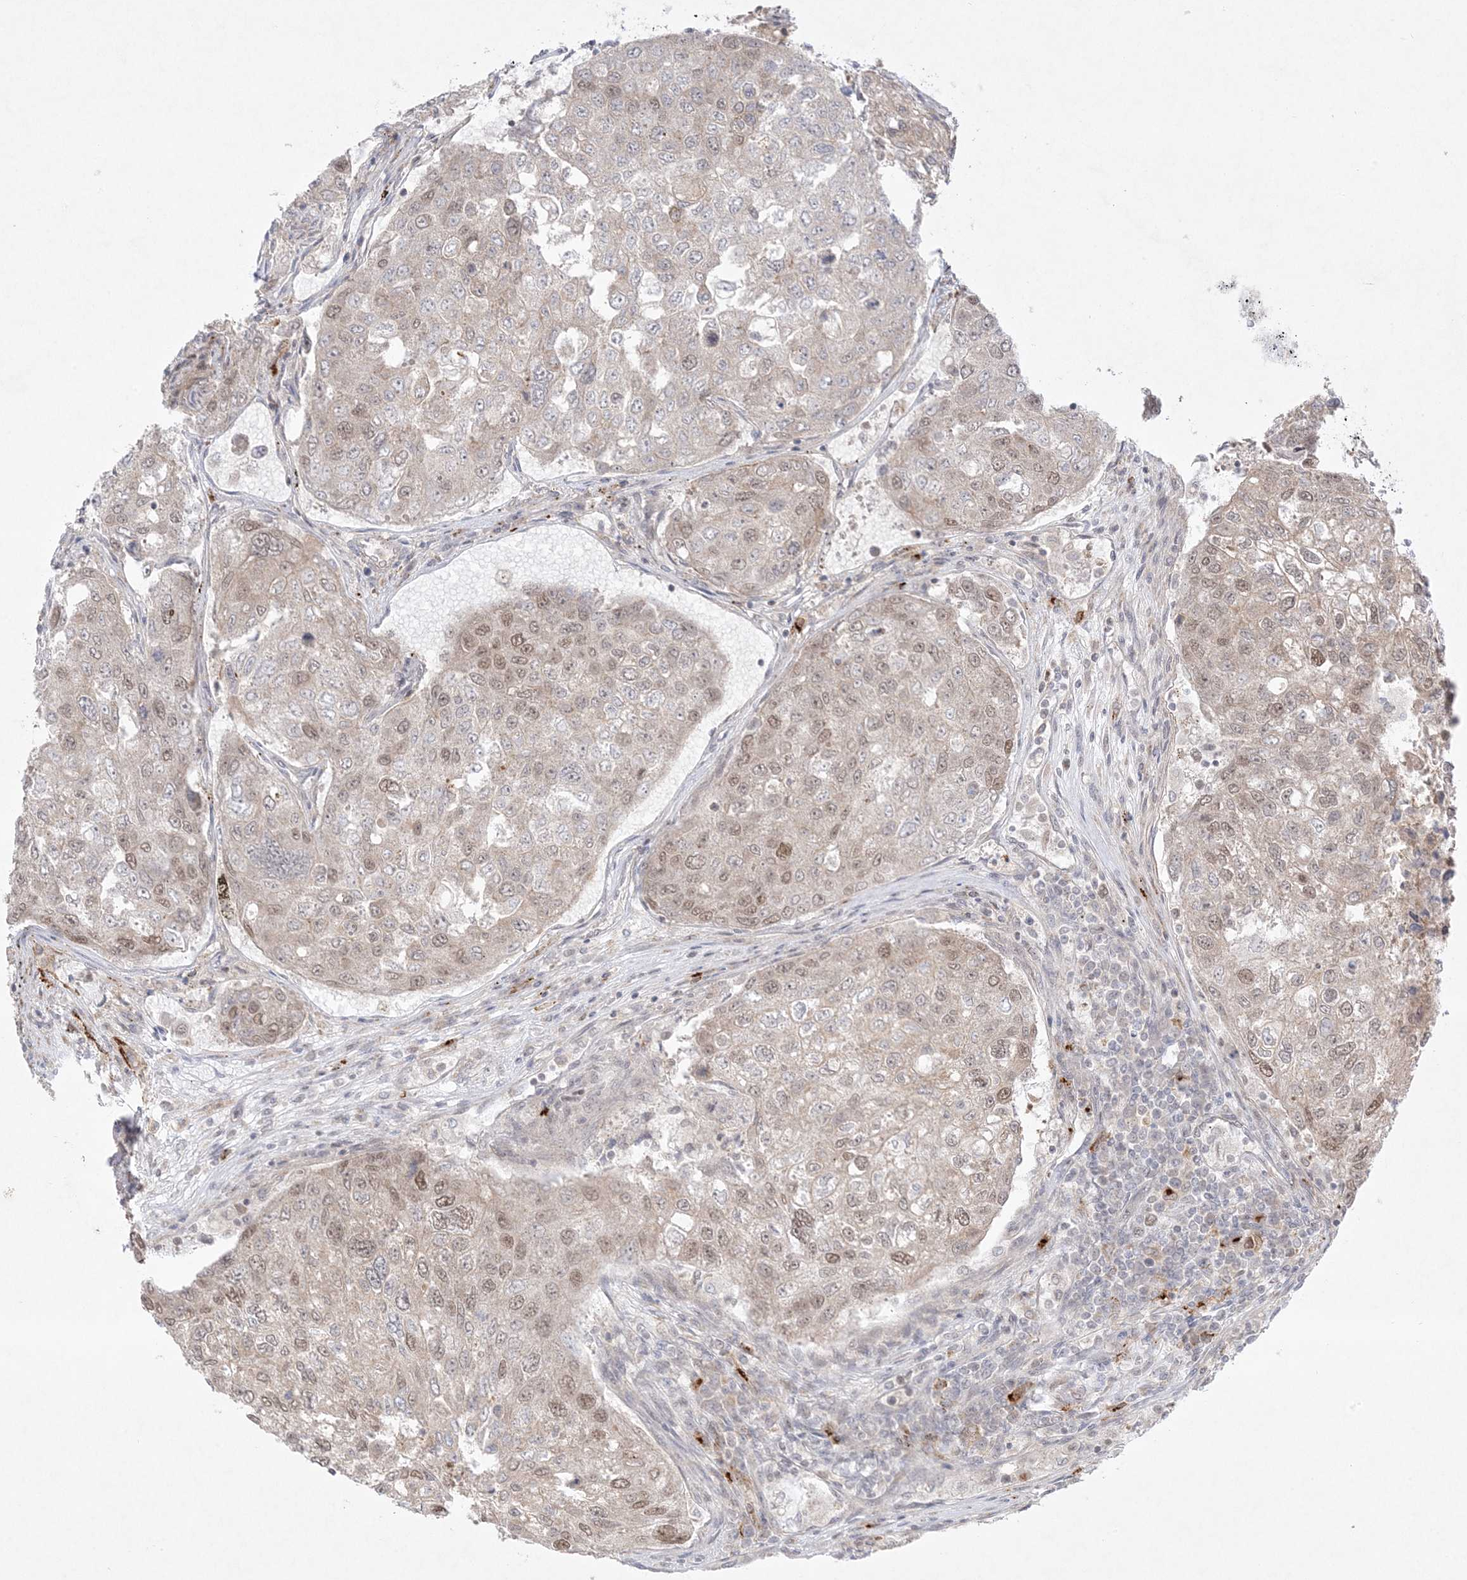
{"staining": {"intensity": "weak", "quantity": "25%-75%", "location": "nuclear"}, "tissue": "urothelial cancer", "cell_type": "Tumor cells", "image_type": "cancer", "snomed": [{"axis": "morphology", "description": "Urothelial carcinoma, High grade"}, {"axis": "topography", "description": "Lymph node"}, {"axis": "topography", "description": "Urinary bladder"}], "caption": "Protein staining demonstrates weak nuclear expression in approximately 25%-75% of tumor cells in urothelial cancer.", "gene": "PTK6", "patient": {"sex": "male", "age": 51}}